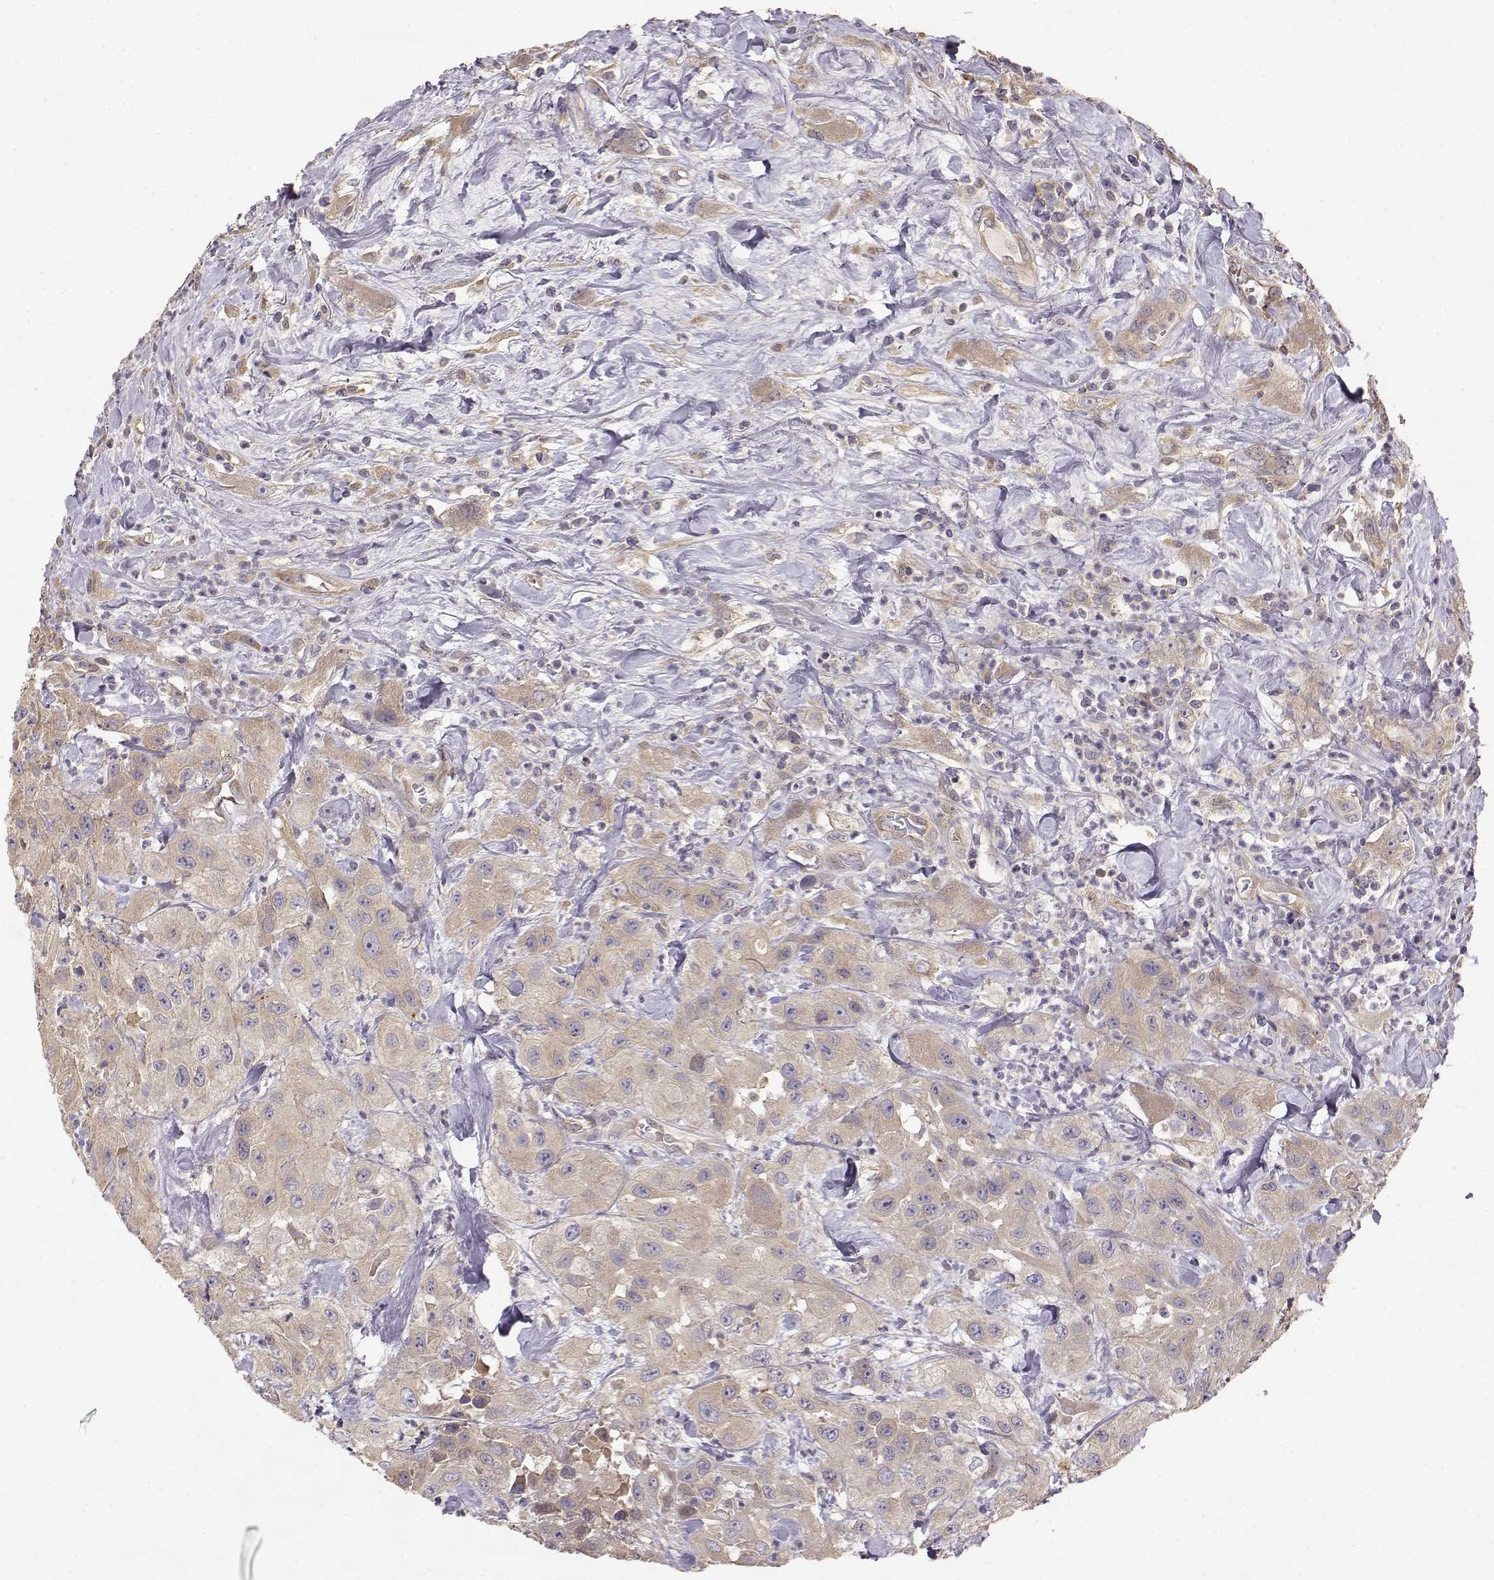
{"staining": {"intensity": "weak", "quantity": ">75%", "location": "cytoplasmic/membranous"}, "tissue": "urothelial cancer", "cell_type": "Tumor cells", "image_type": "cancer", "snomed": [{"axis": "morphology", "description": "Urothelial carcinoma, High grade"}, {"axis": "topography", "description": "Urinary bladder"}], "caption": "Urothelial cancer stained with a protein marker shows weak staining in tumor cells.", "gene": "CRIM1", "patient": {"sex": "male", "age": 79}}